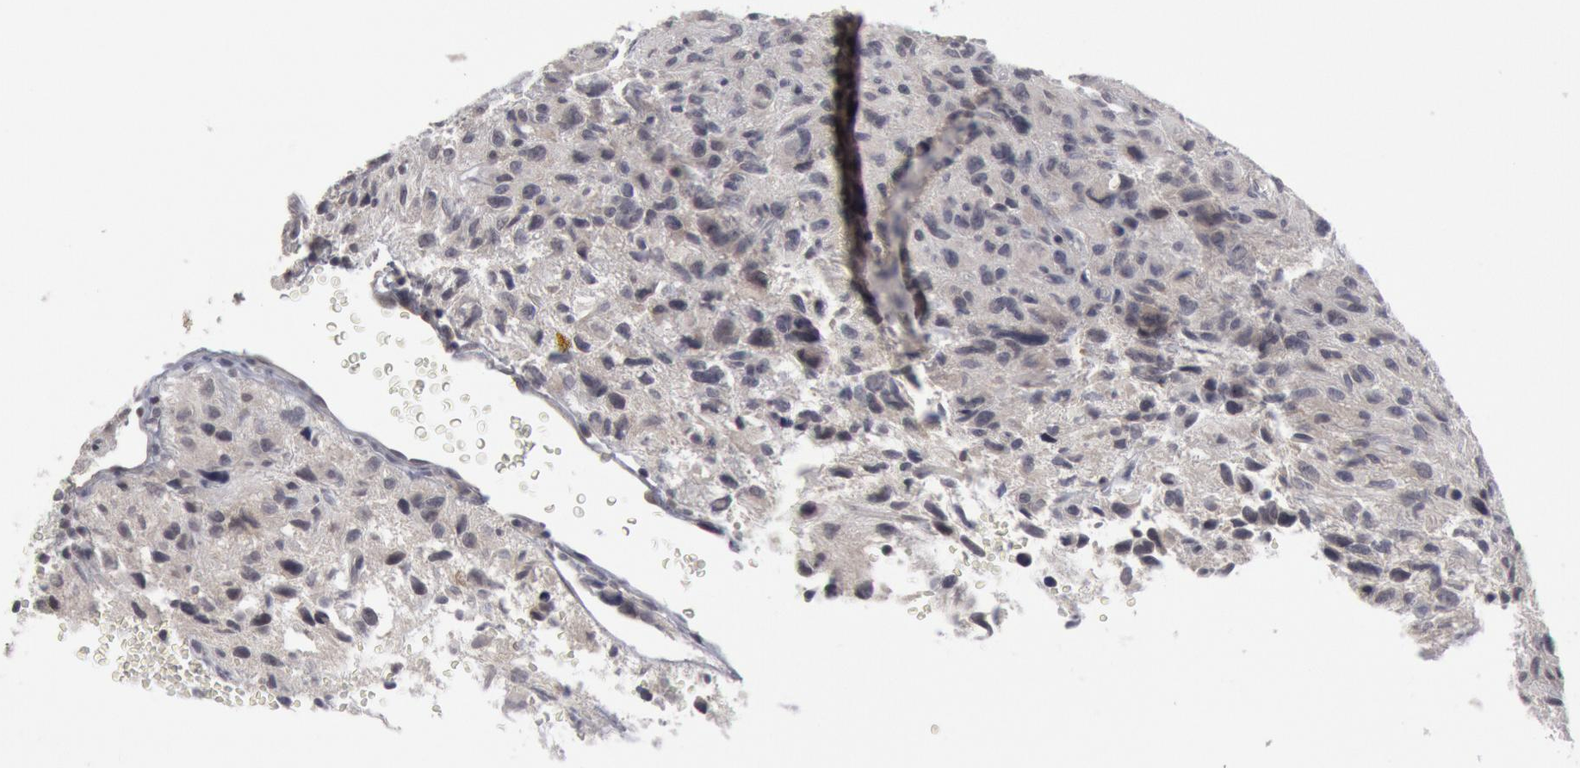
{"staining": {"intensity": "negative", "quantity": "none", "location": "none"}, "tissue": "glioma", "cell_type": "Tumor cells", "image_type": "cancer", "snomed": [{"axis": "morphology", "description": "Glioma, malignant, High grade"}, {"axis": "topography", "description": "Brain"}], "caption": "This is a image of IHC staining of glioma, which shows no positivity in tumor cells. Nuclei are stained in blue.", "gene": "FOXO1", "patient": {"sex": "female", "age": 60}}